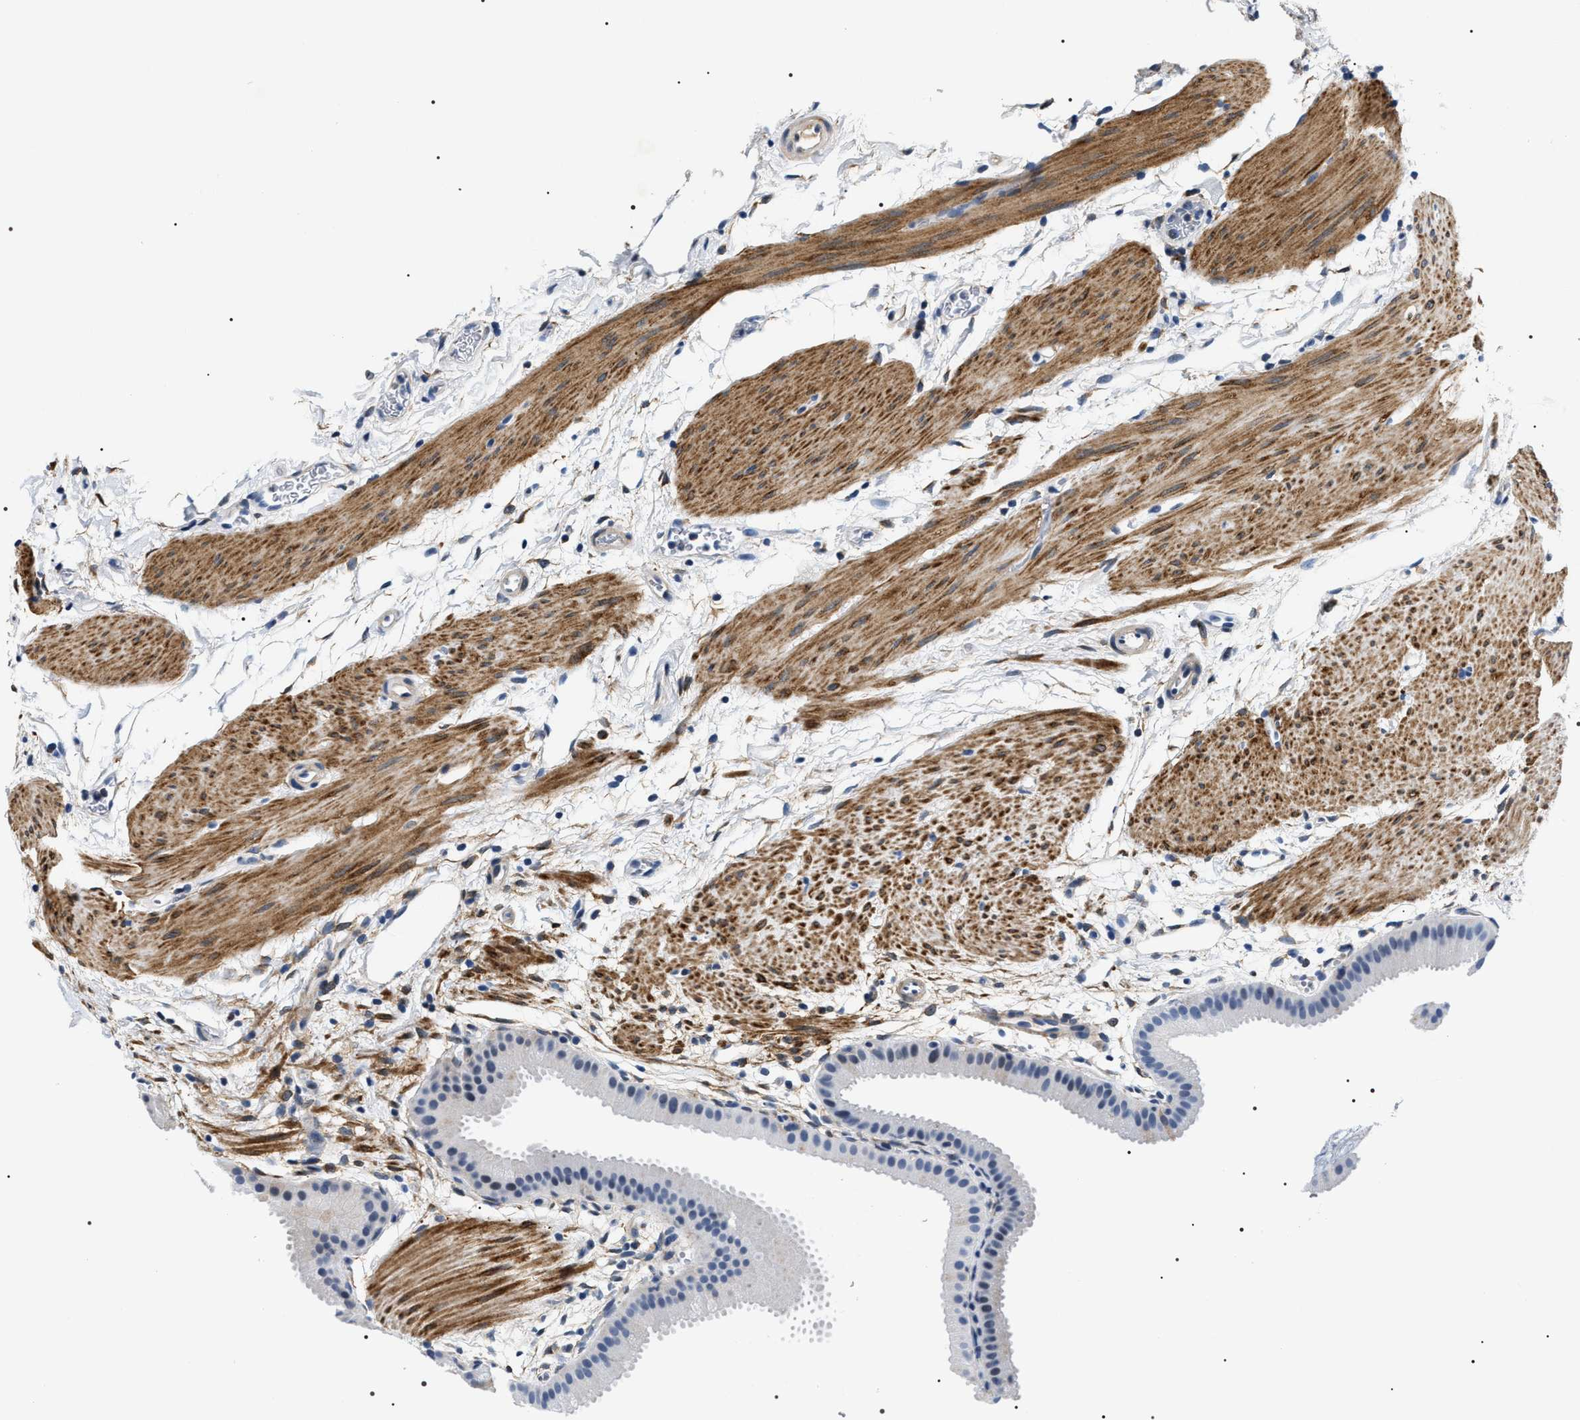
{"staining": {"intensity": "weak", "quantity": "<25%", "location": "nuclear"}, "tissue": "gallbladder", "cell_type": "Glandular cells", "image_type": "normal", "snomed": [{"axis": "morphology", "description": "Normal tissue, NOS"}, {"axis": "topography", "description": "Gallbladder"}], "caption": "Glandular cells are negative for brown protein staining in unremarkable gallbladder. The staining is performed using DAB (3,3'-diaminobenzidine) brown chromogen with nuclei counter-stained in using hematoxylin.", "gene": "BAG2", "patient": {"sex": "female", "age": 64}}